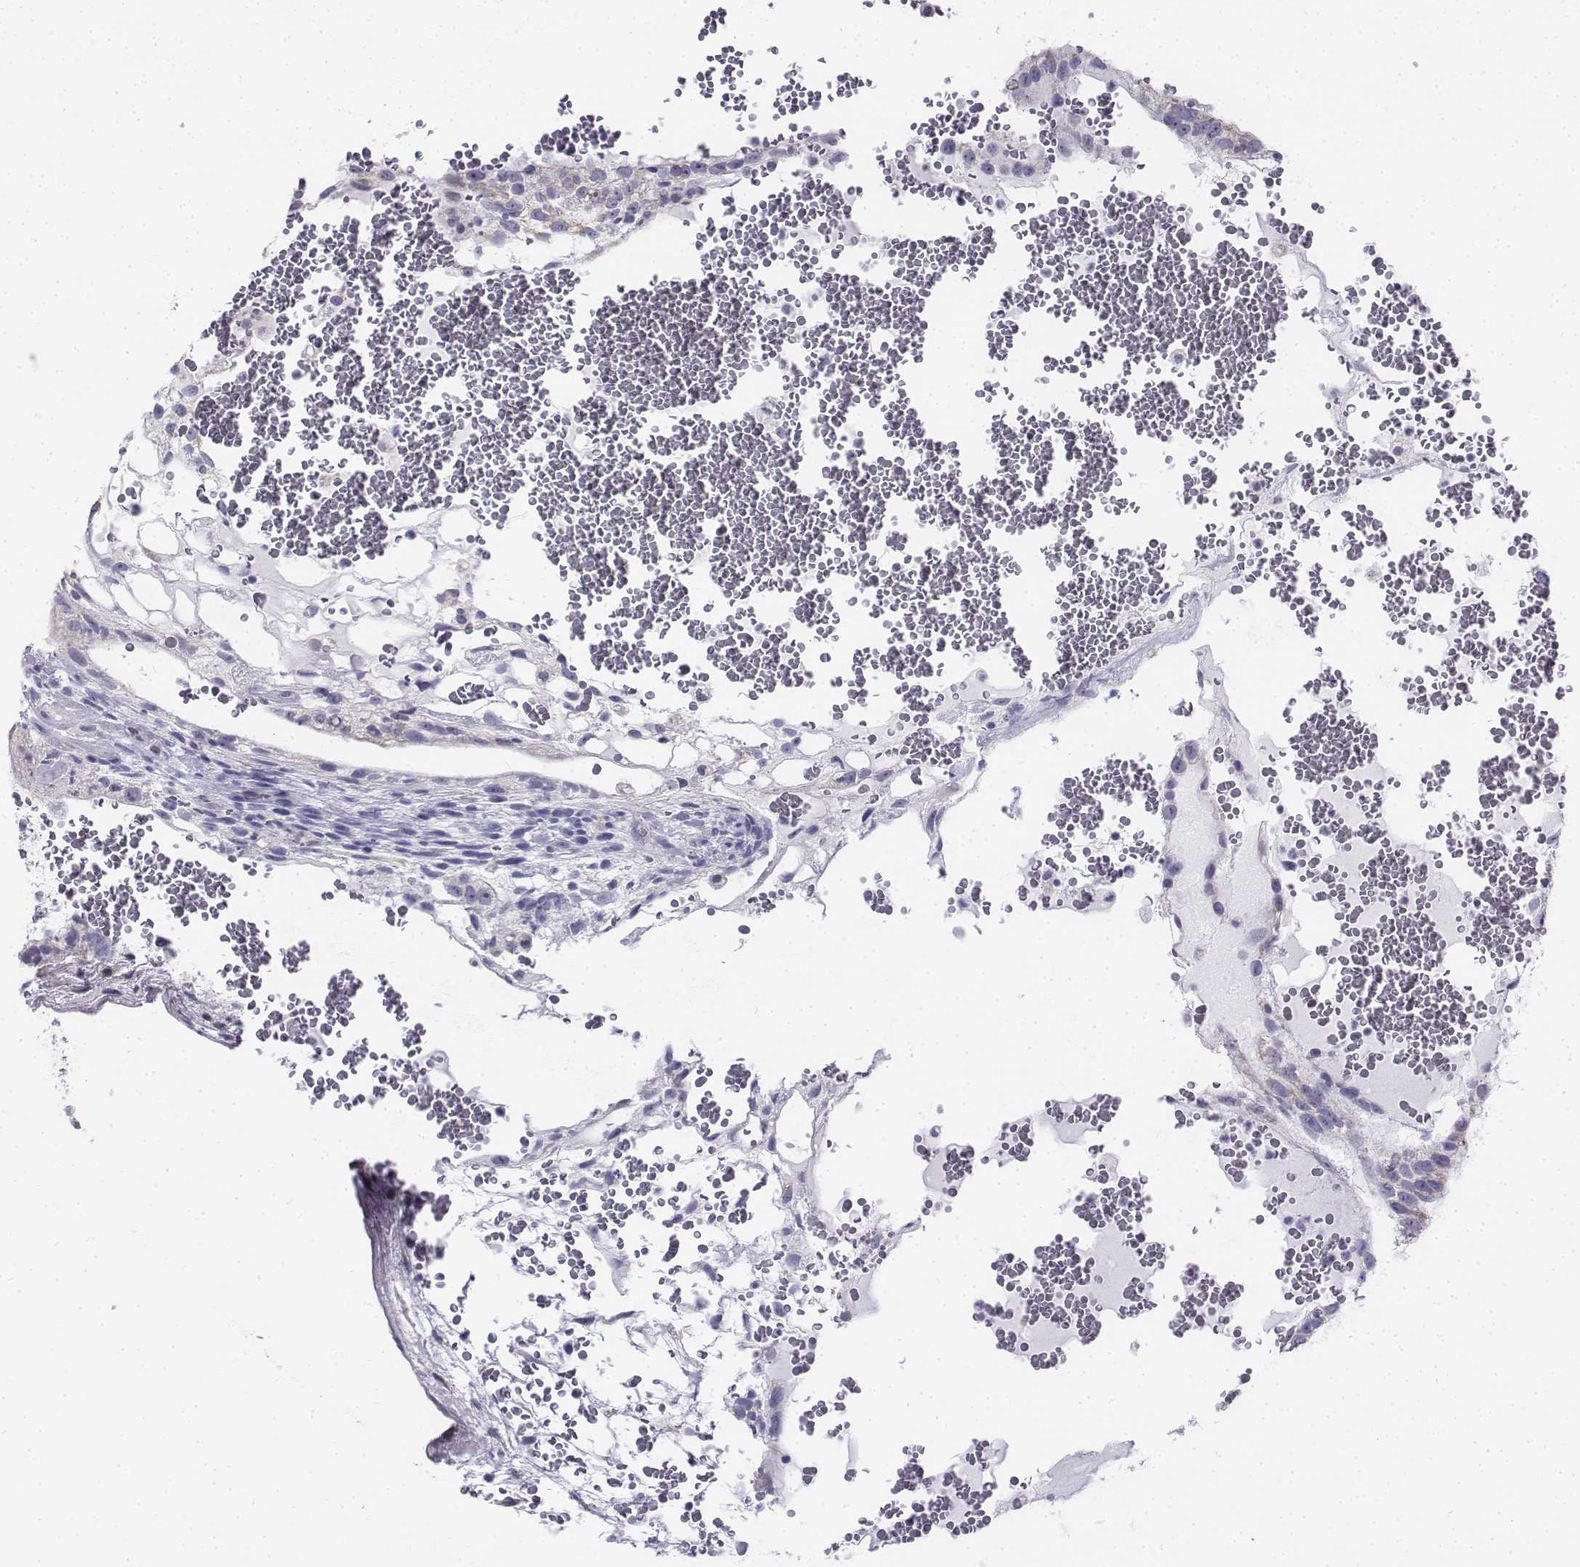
{"staining": {"intensity": "negative", "quantity": "none", "location": "none"}, "tissue": "testis cancer", "cell_type": "Tumor cells", "image_type": "cancer", "snomed": [{"axis": "morphology", "description": "Normal tissue, NOS"}, {"axis": "morphology", "description": "Carcinoma, Embryonal, NOS"}, {"axis": "topography", "description": "Testis"}], "caption": "The immunohistochemistry photomicrograph has no significant staining in tumor cells of testis embryonal carcinoma tissue.", "gene": "PENK", "patient": {"sex": "male", "age": 32}}